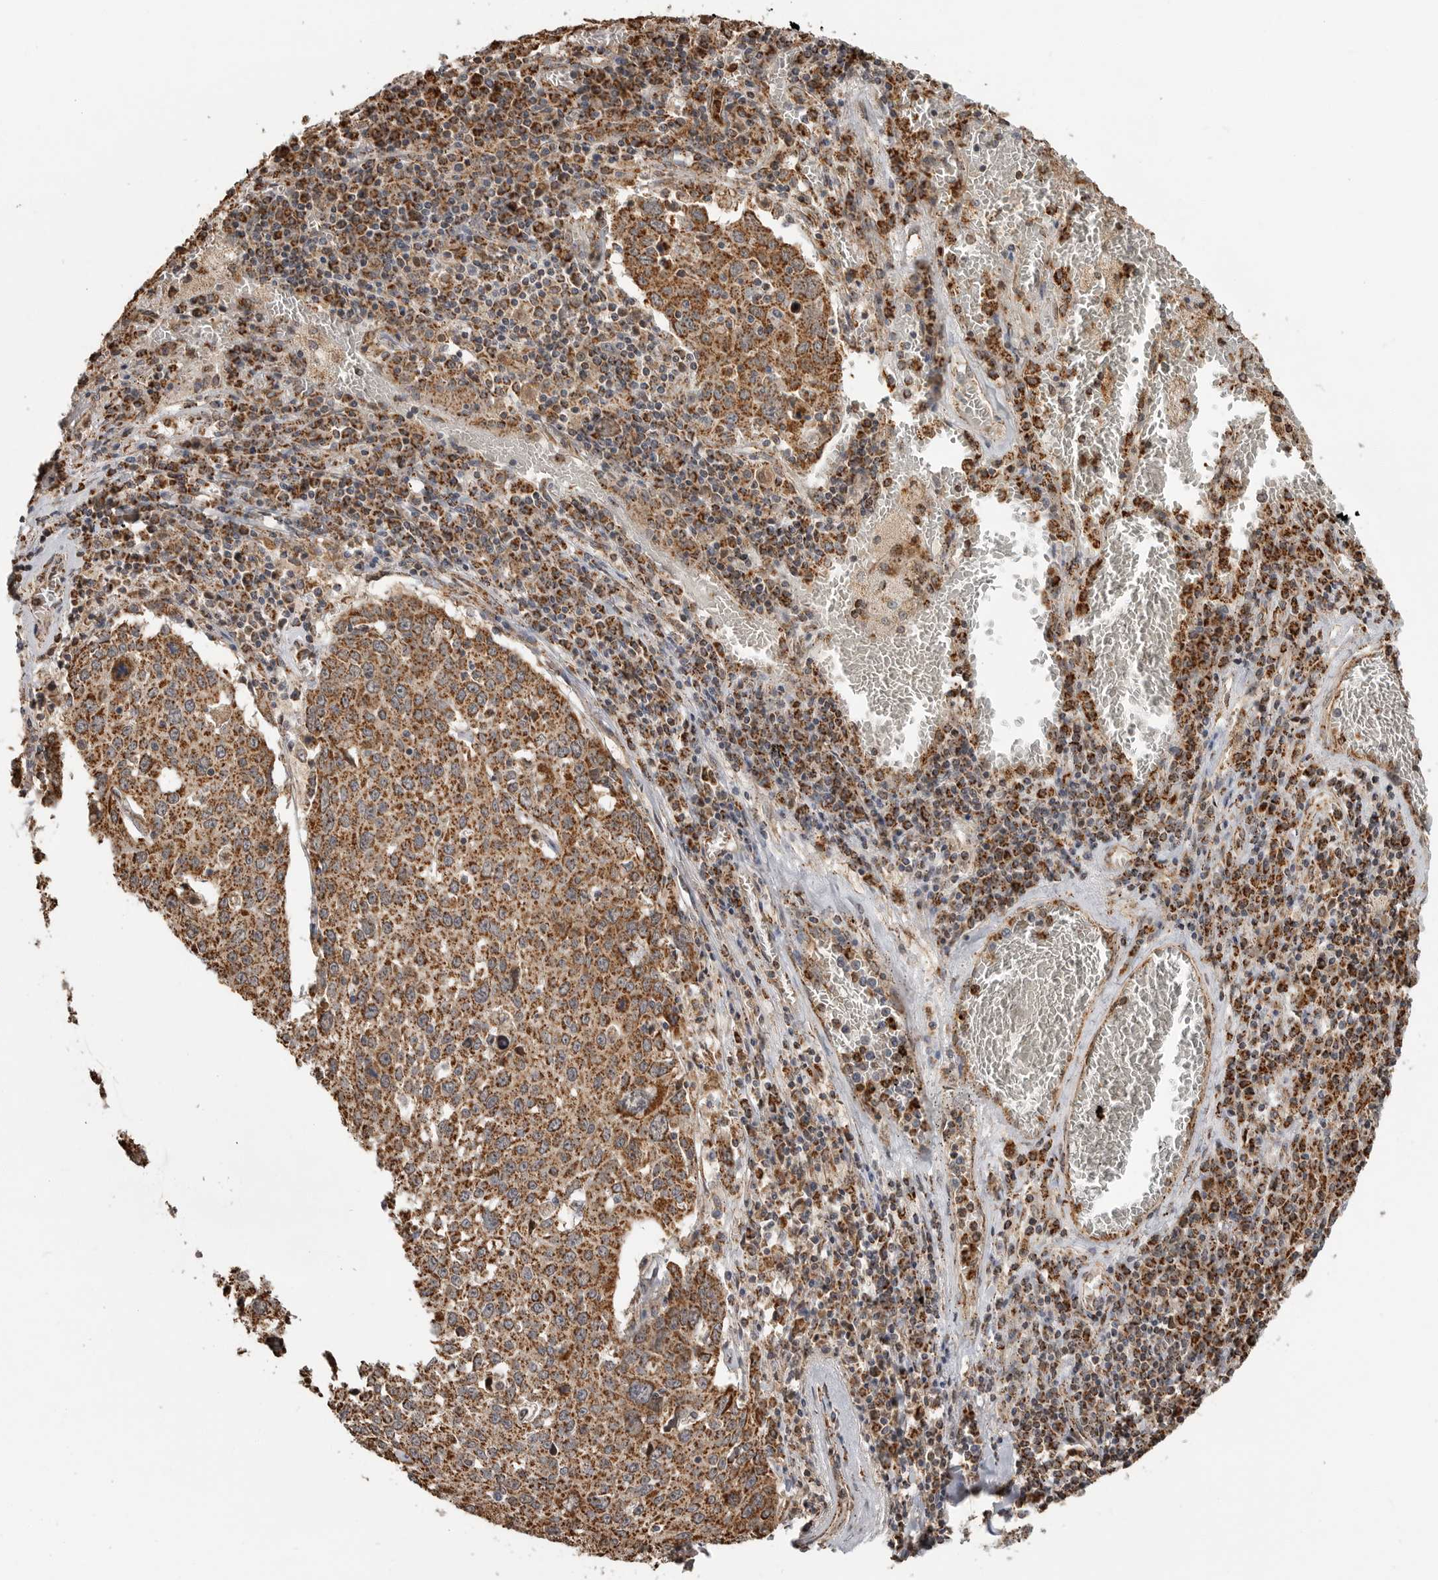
{"staining": {"intensity": "strong", "quantity": ">75%", "location": "cytoplasmic/membranous"}, "tissue": "lung cancer", "cell_type": "Tumor cells", "image_type": "cancer", "snomed": [{"axis": "morphology", "description": "Squamous cell carcinoma, NOS"}, {"axis": "topography", "description": "Lung"}], "caption": "Immunohistochemical staining of human squamous cell carcinoma (lung) displays high levels of strong cytoplasmic/membranous protein expression in about >75% of tumor cells.", "gene": "GCNT2", "patient": {"sex": "male", "age": 65}}